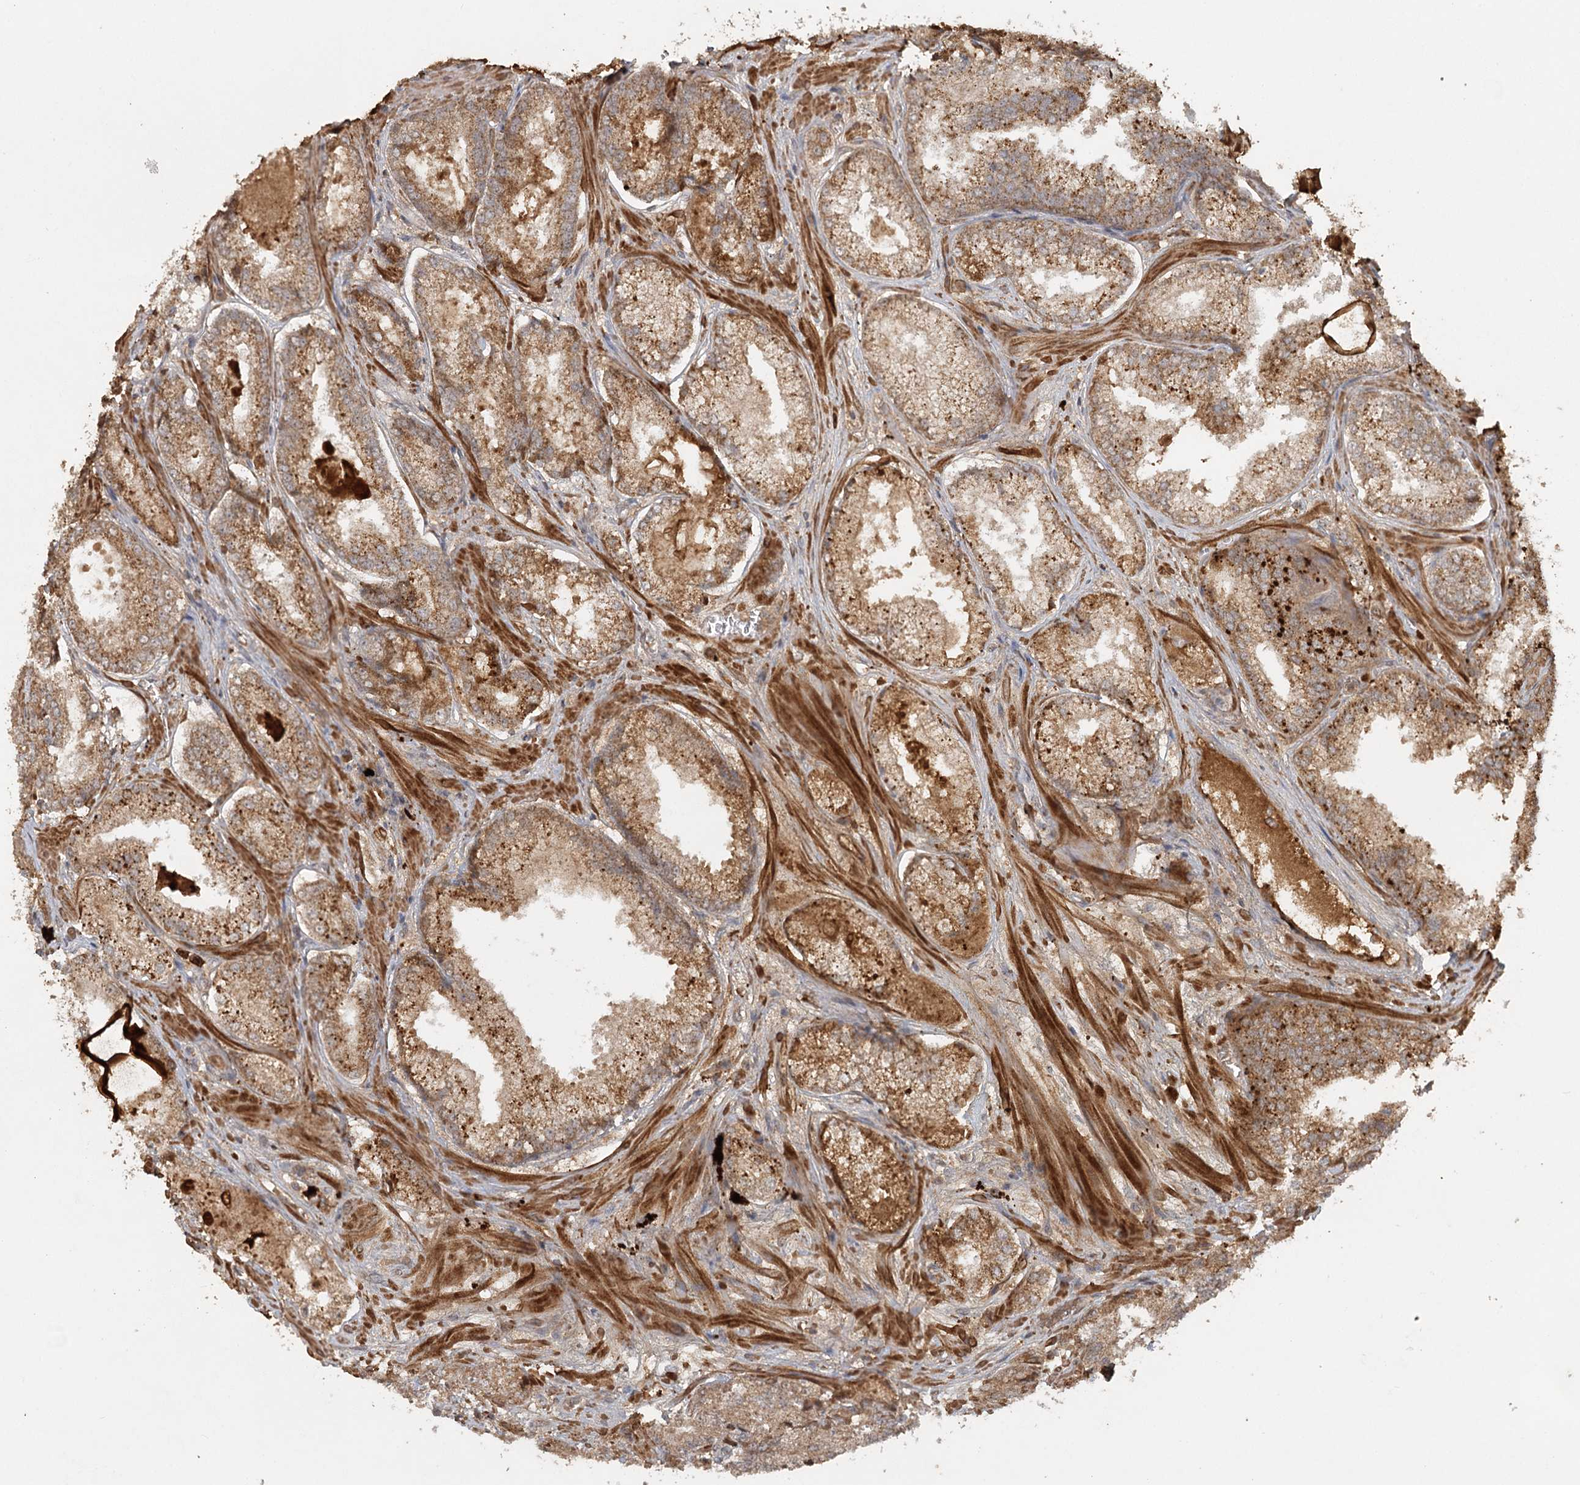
{"staining": {"intensity": "moderate", "quantity": ">75%", "location": "cytoplasmic/membranous"}, "tissue": "prostate cancer", "cell_type": "Tumor cells", "image_type": "cancer", "snomed": [{"axis": "morphology", "description": "Adenocarcinoma, Low grade"}, {"axis": "topography", "description": "Prostate"}], "caption": "Moderate cytoplasmic/membranous positivity is seen in about >75% of tumor cells in prostate cancer. (brown staining indicates protein expression, while blue staining denotes nuclei).", "gene": "ARL13A", "patient": {"sex": "male", "age": 74}}